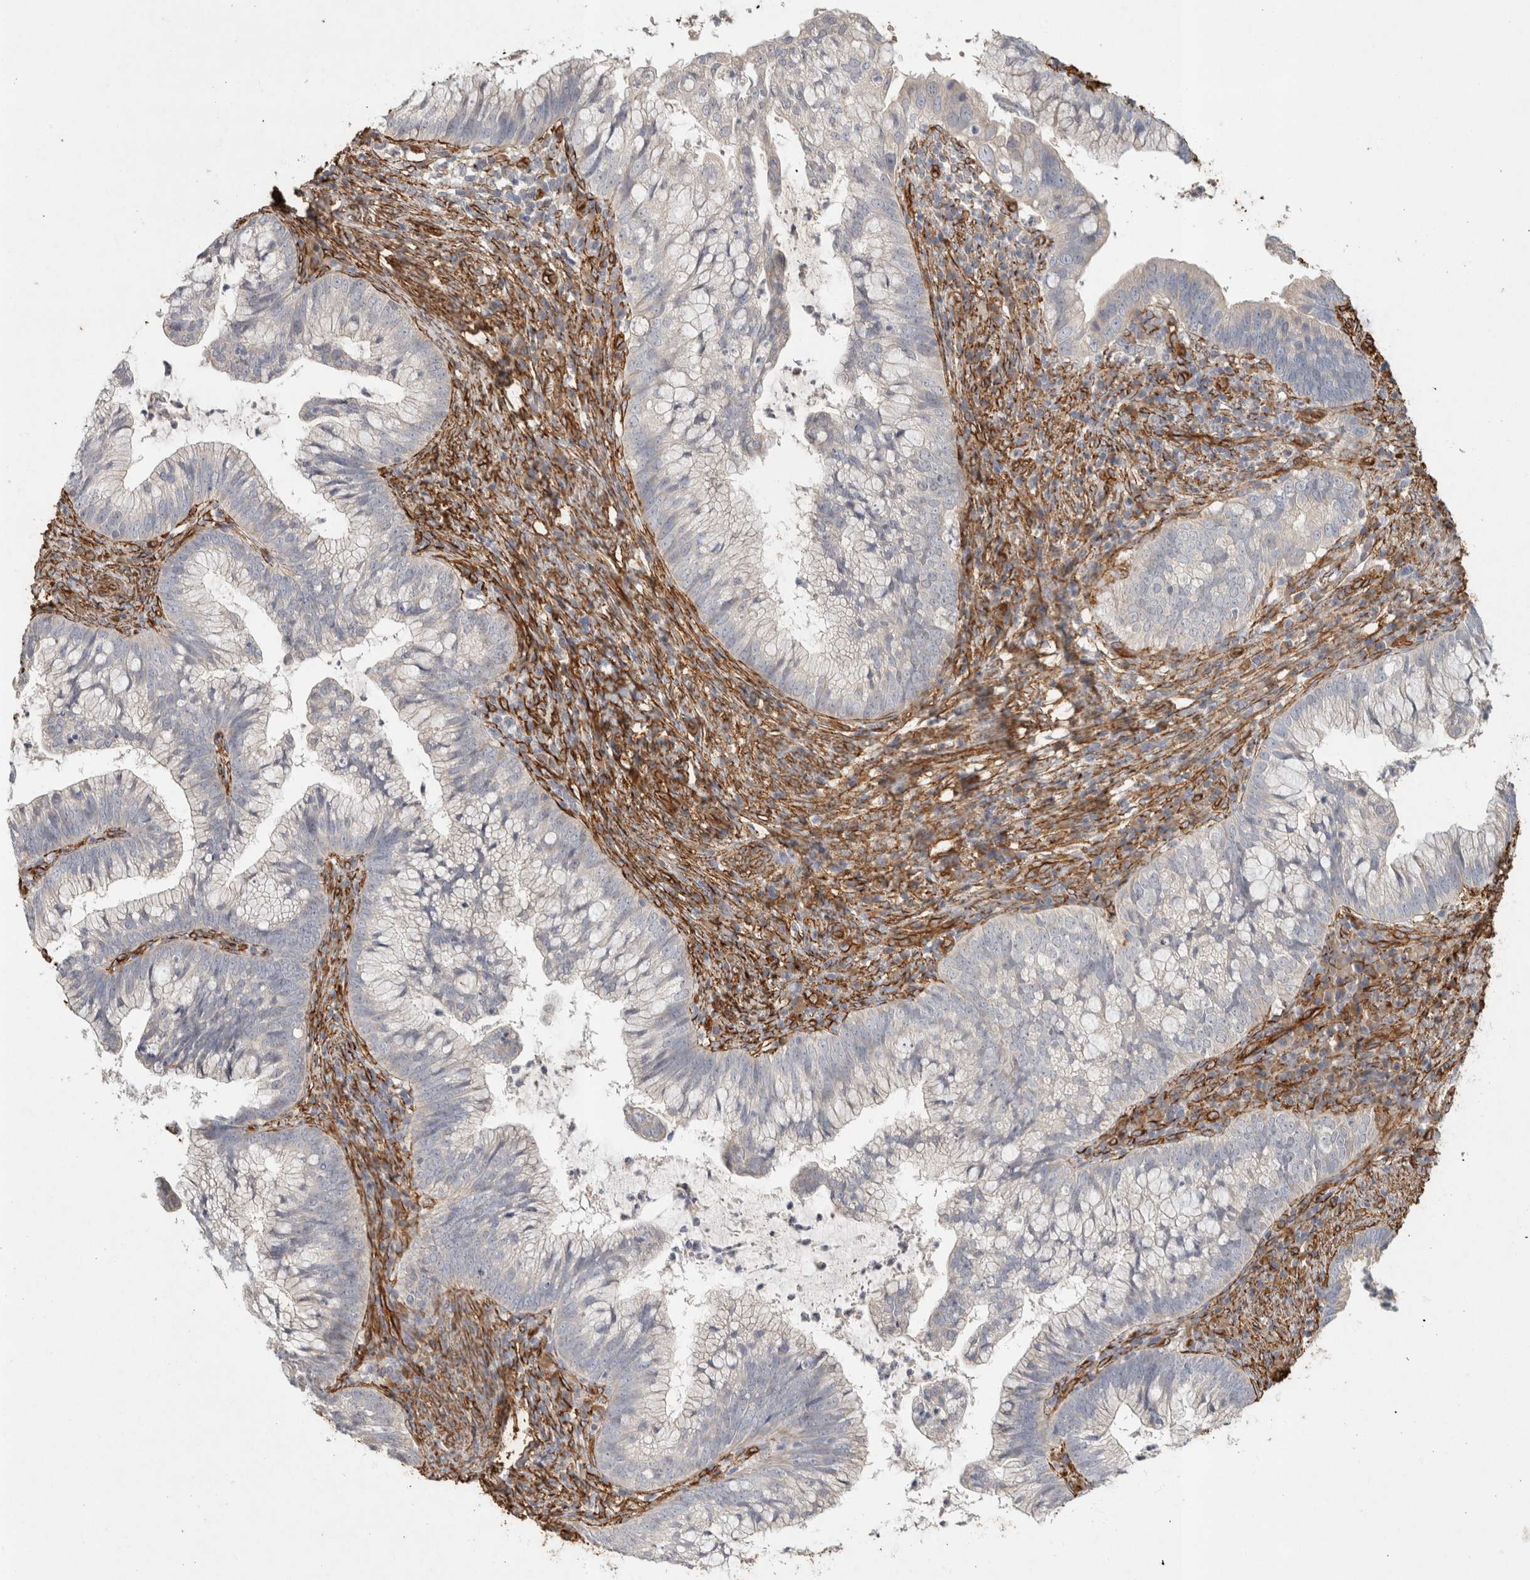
{"staining": {"intensity": "negative", "quantity": "none", "location": "none"}, "tissue": "cervical cancer", "cell_type": "Tumor cells", "image_type": "cancer", "snomed": [{"axis": "morphology", "description": "Adenocarcinoma, NOS"}, {"axis": "topography", "description": "Cervix"}], "caption": "The IHC image has no significant expression in tumor cells of adenocarcinoma (cervical) tissue. (Stains: DAB (3,3'-diaminobenzidine) immunohistochemistry with hematoxylin counter stain, Microscopy: brightfield microscopy at high magnification).", "gene": "JMJD4", "patient": {"sex": "female", "age": 36}}